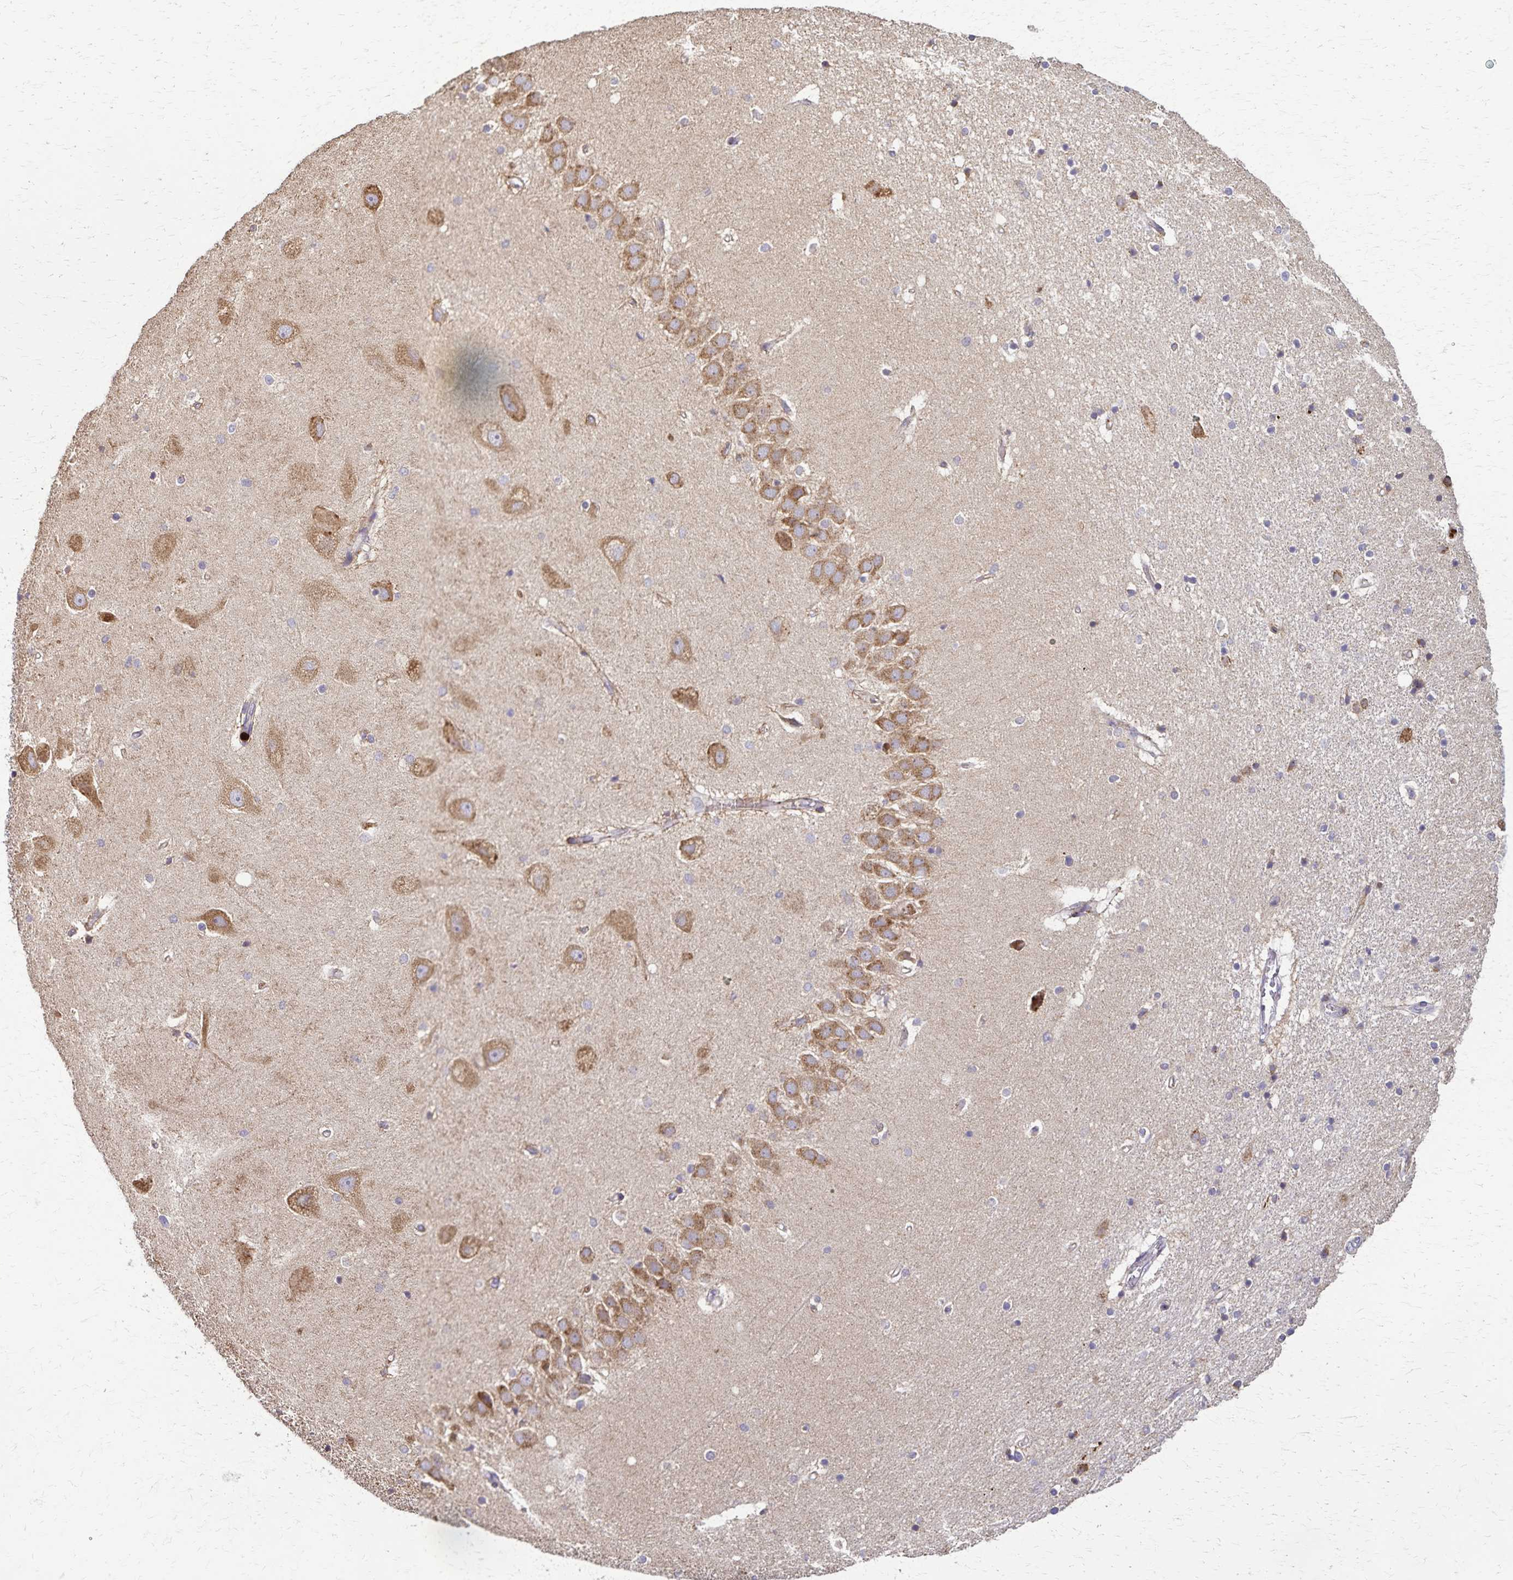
{"staining": {"intensity": "moderate", "quantity": "<25%", "location": "cytoplasmic/membranous"}, "tissue": "hippocampus", "cell_type": "Glial cells", "image_type": "normal", "snomed": [{"axis": "morphology", "description": "Normal tissue, NOS"}, {"axis": "topography", "description": "Hippocampus"}], "caption": "Brown immunohistochemical staining in unremarkable hippocampus exhibits moderate cytoplasmic/membranous positivity in approximately <25% of glial cells. Immunohistochemistry stains the protein of interest in brown and the nuclei are stained blue.", "gene": "RNF10", "patient": {"sex": "male", "age": 63}}